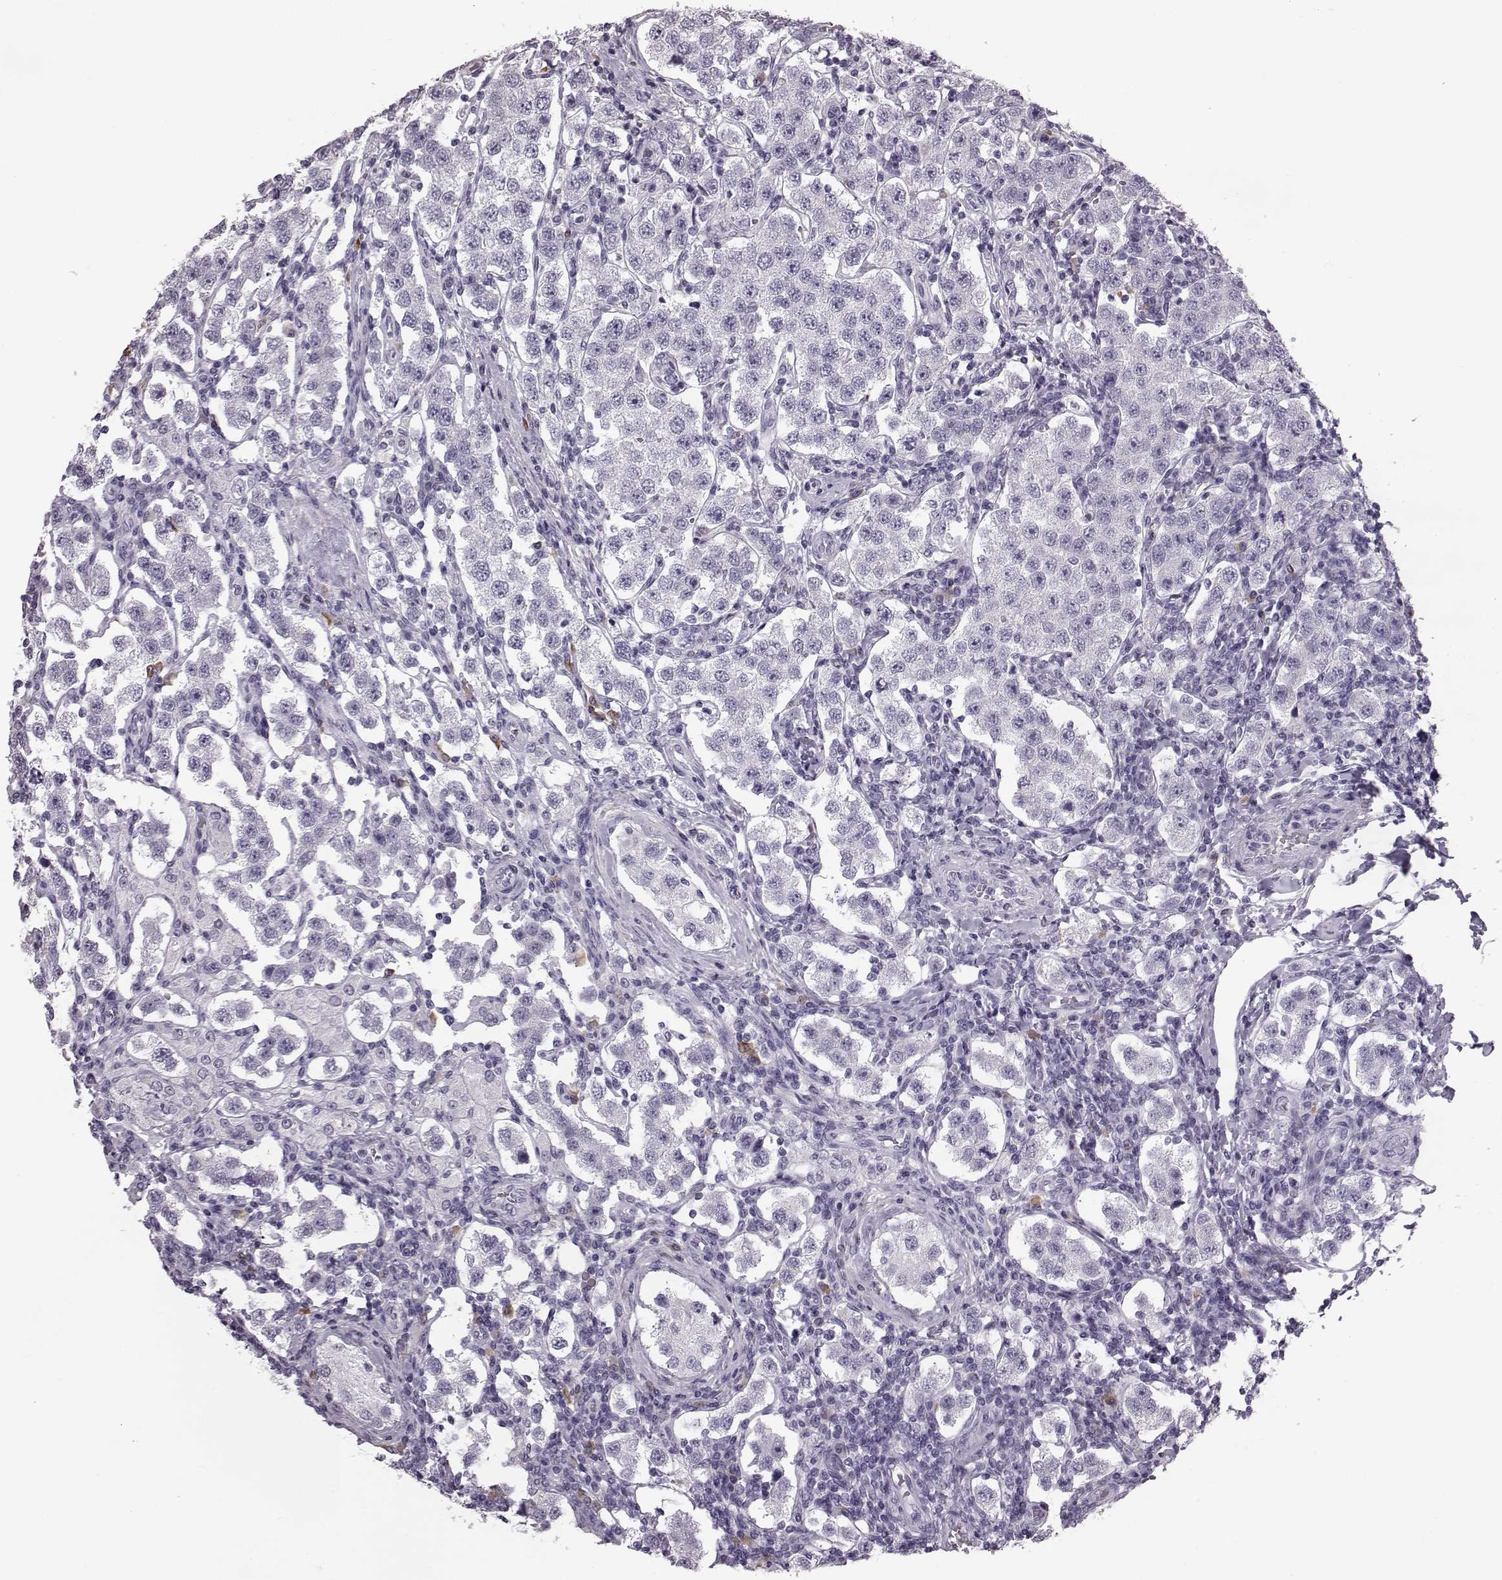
{"staining": {"intensity": "negative", "quantity": "none", "location": "none"}, "tissue": "testis cancer", "cell_type": "Tumor cells", "image_type": "cancer", "snomed": [{"axis": "morphology", "description": "Seminoma, NOS"}, {"axis": "topography", "description": "Testis"}], "caption": "Immunohistochemistry of testis seminoma exhibits no expression in tumor cells. (Stains: DAB (3,3'-diaminobenzidine) immunohistochemistry with hematoxylin counter stain, Microscopy: brightfield microscopy at high magnification).", "gene": "JSRP1", "patient": {"sex": "male", "age": 37}}